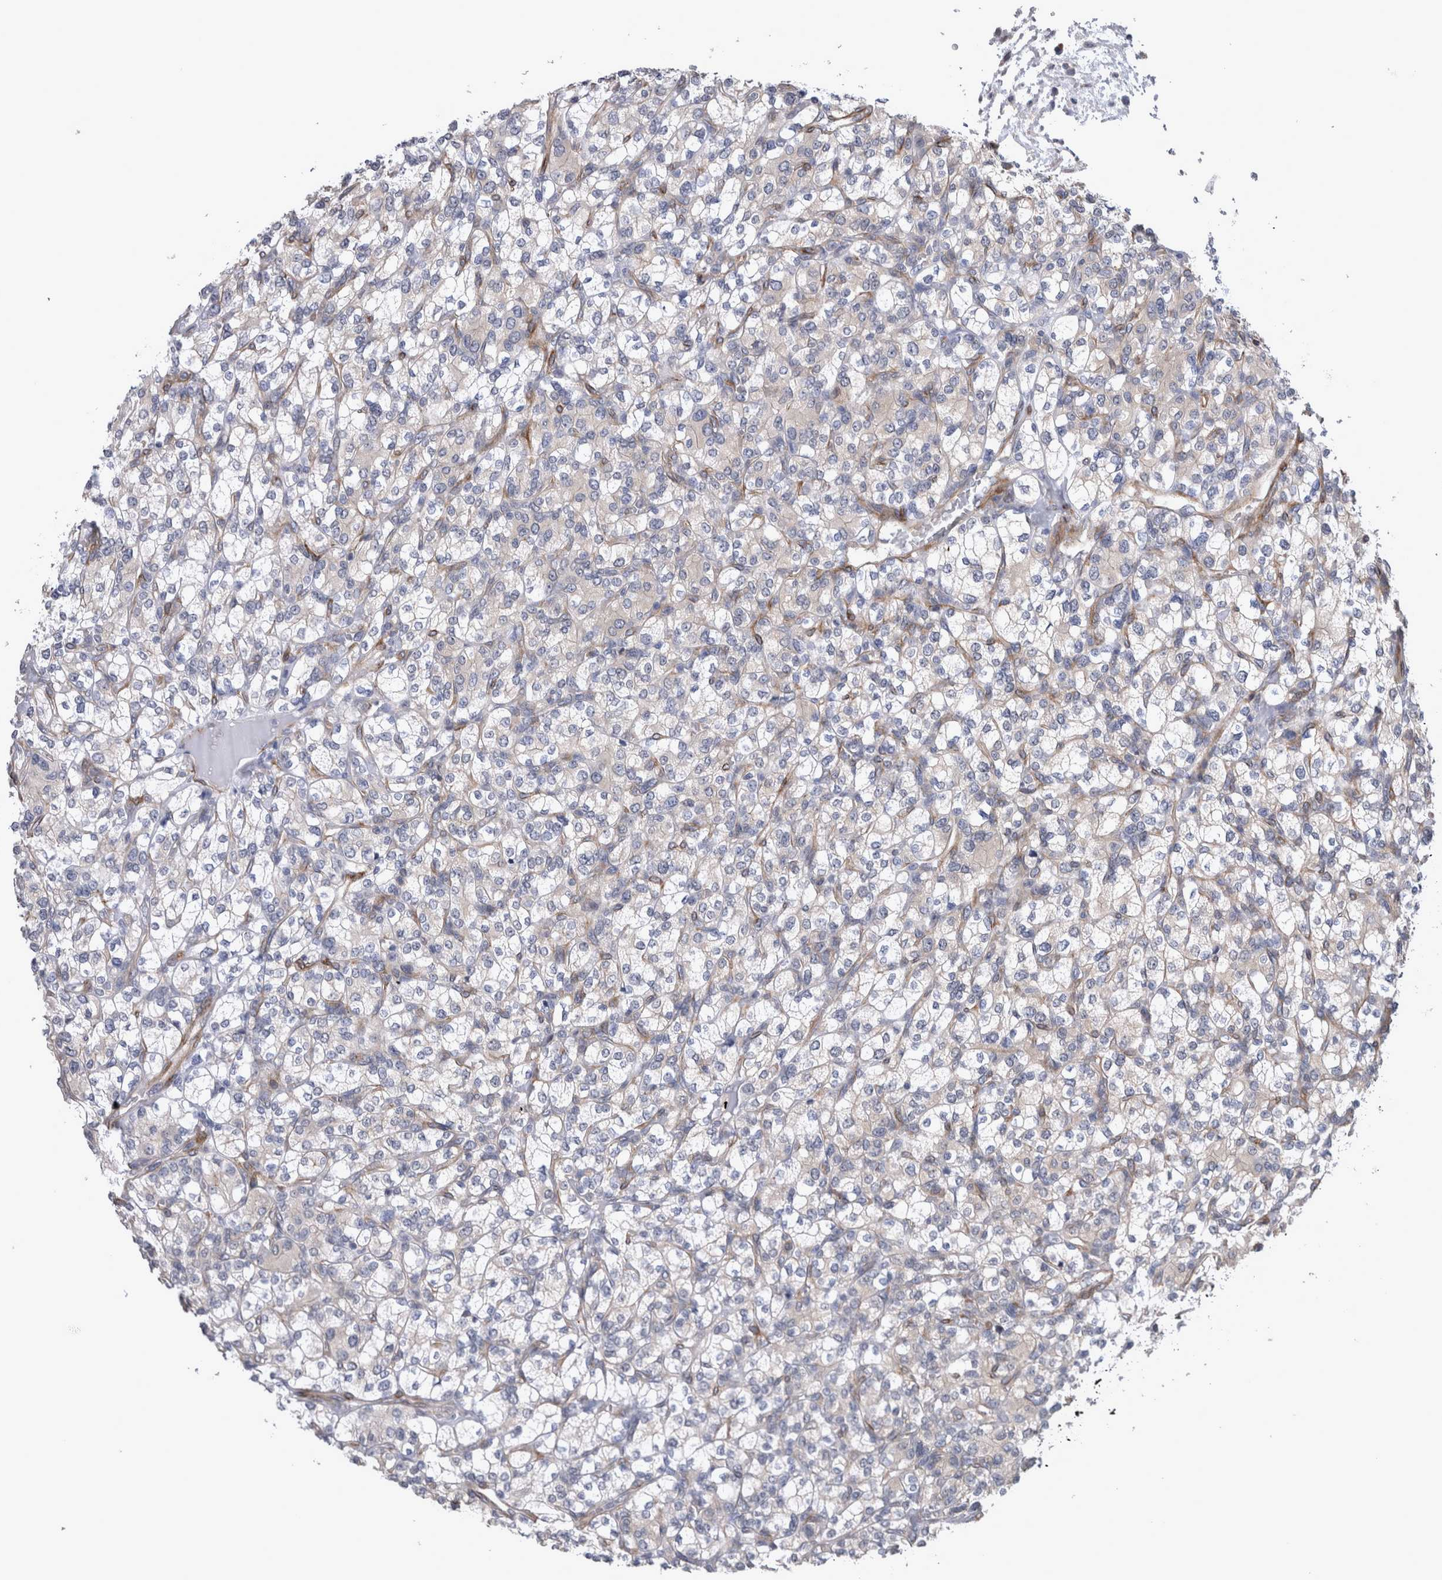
{"staining": {"intensity": "negative", "quantity": "none", "location": "none"}, "tissue": "renal cancer", "cell_type": "Tumor cells", "image_type": "cancer", "snomed": [{"axis": "morphology", "description": "Adenocarcinoma, NOS"}, {"axis": "topography", "description": "Kidney"}], "caption": "The photomicrograph reveals no staining of tumor cells in adenocarcinoma (renal). The staining was performed using DAB to visualize the protein expression in brown, while the nuclei were stained in blue with hematoxylin (Magnification: 20x).", "gene": "DDX6", "patient": {"sex": "male", "age": 77}}